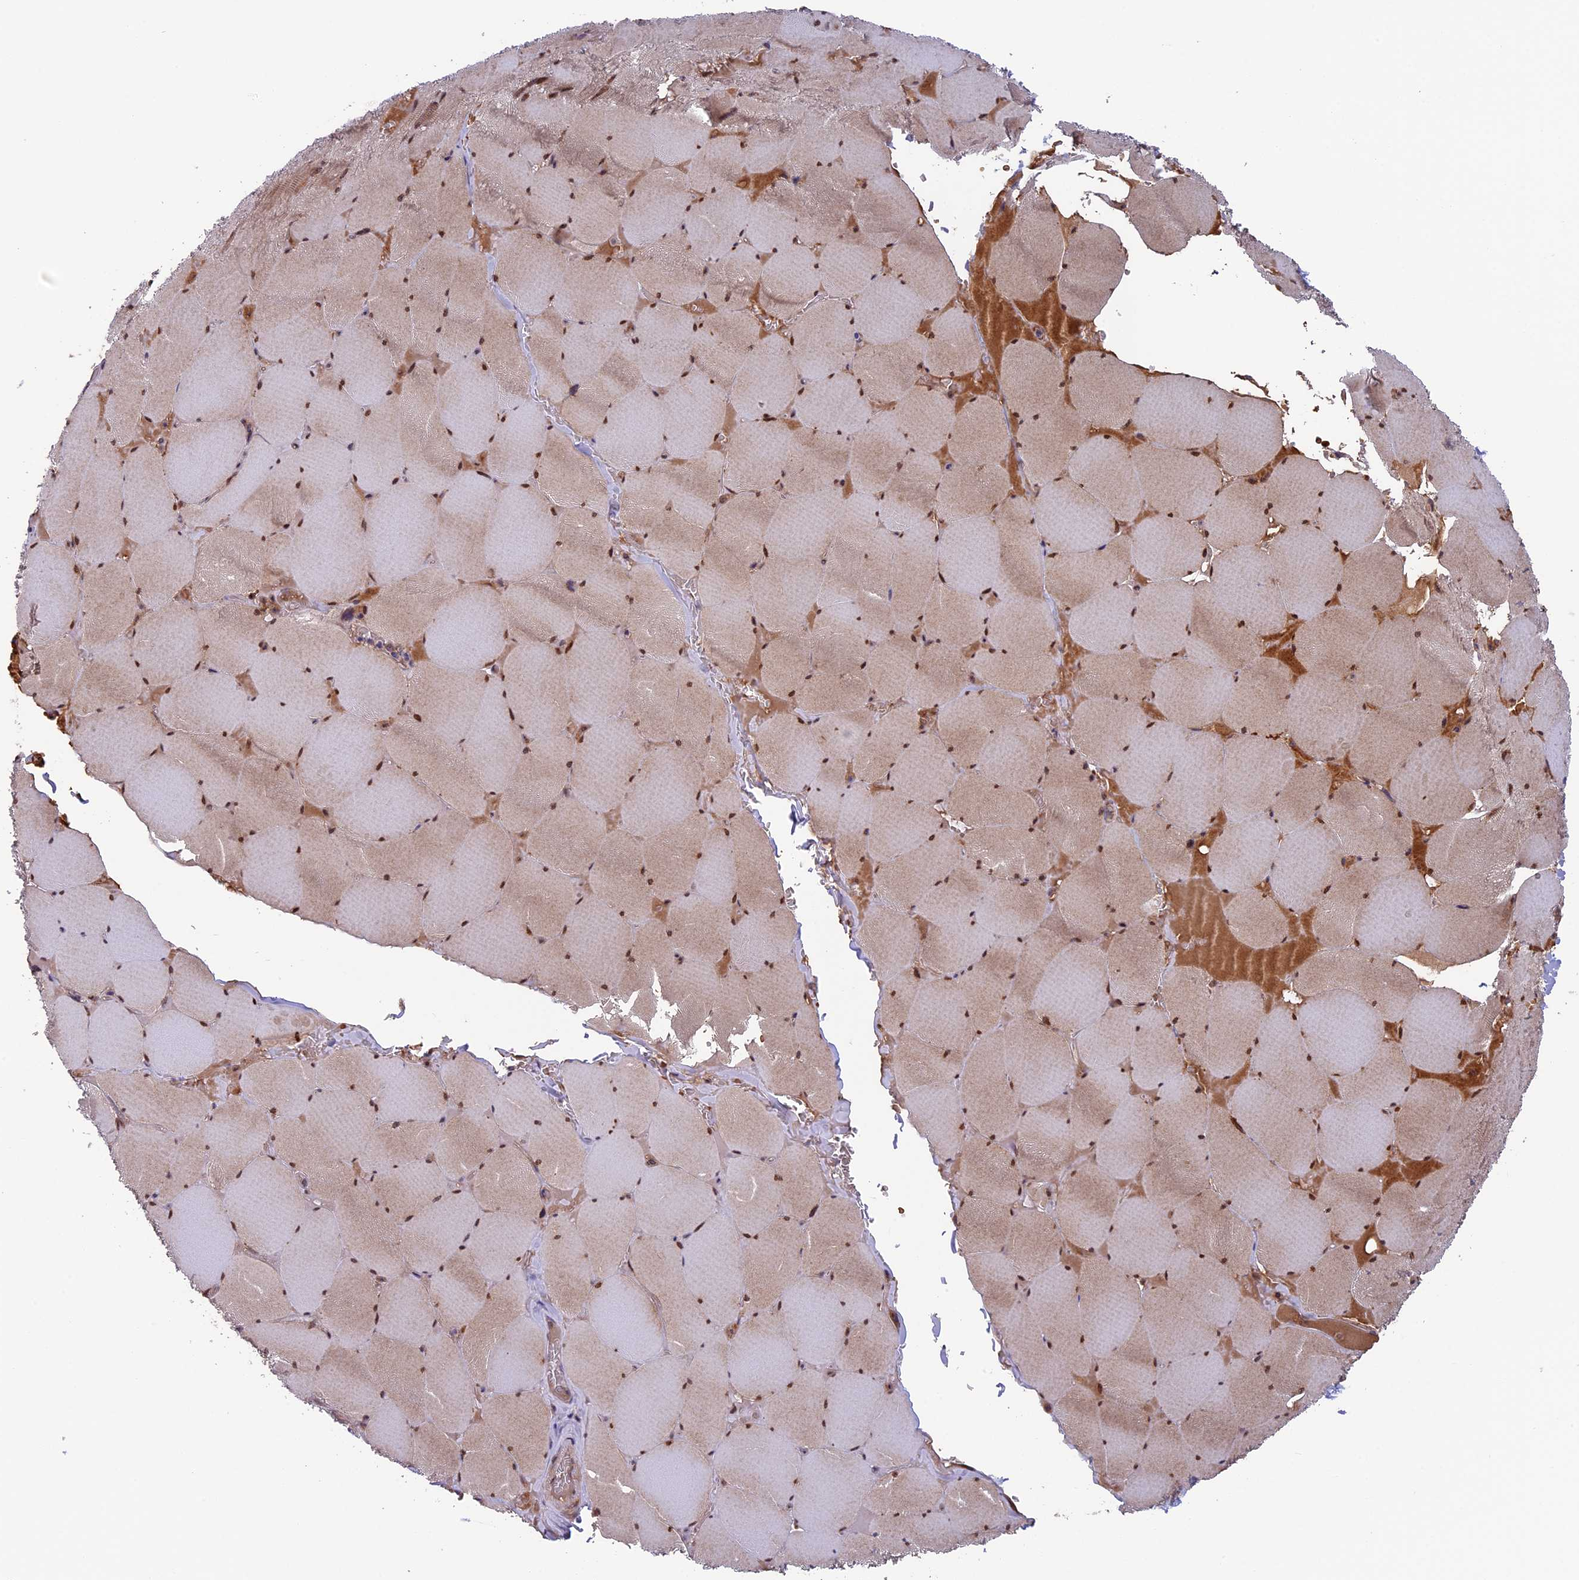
{"staining": {"intensity": "moderate", "quantity": ">75%", "location": "cytoplasmic/membranous,nuclear"}, "tissue": "skeletal muscle", "cell_type": "Myocytes", "image_type": "normal", "snomed": [{"axis": "morphology", "description": "Normal tissue, NOS"}, {"axis": "topography", "description": "Skeletal muscle"}, {"axis": "topography", "description": "Head-Neck"}], "caption": "This is an image of immunohistochemistry (IHC) staining of benign skeletal muscle, which shows moderate expression in the cytoplasmic/membranous,nuclear of myocytes.", "gene": "CCDC9B", "patient": {"sex": "male", "age": 66}}